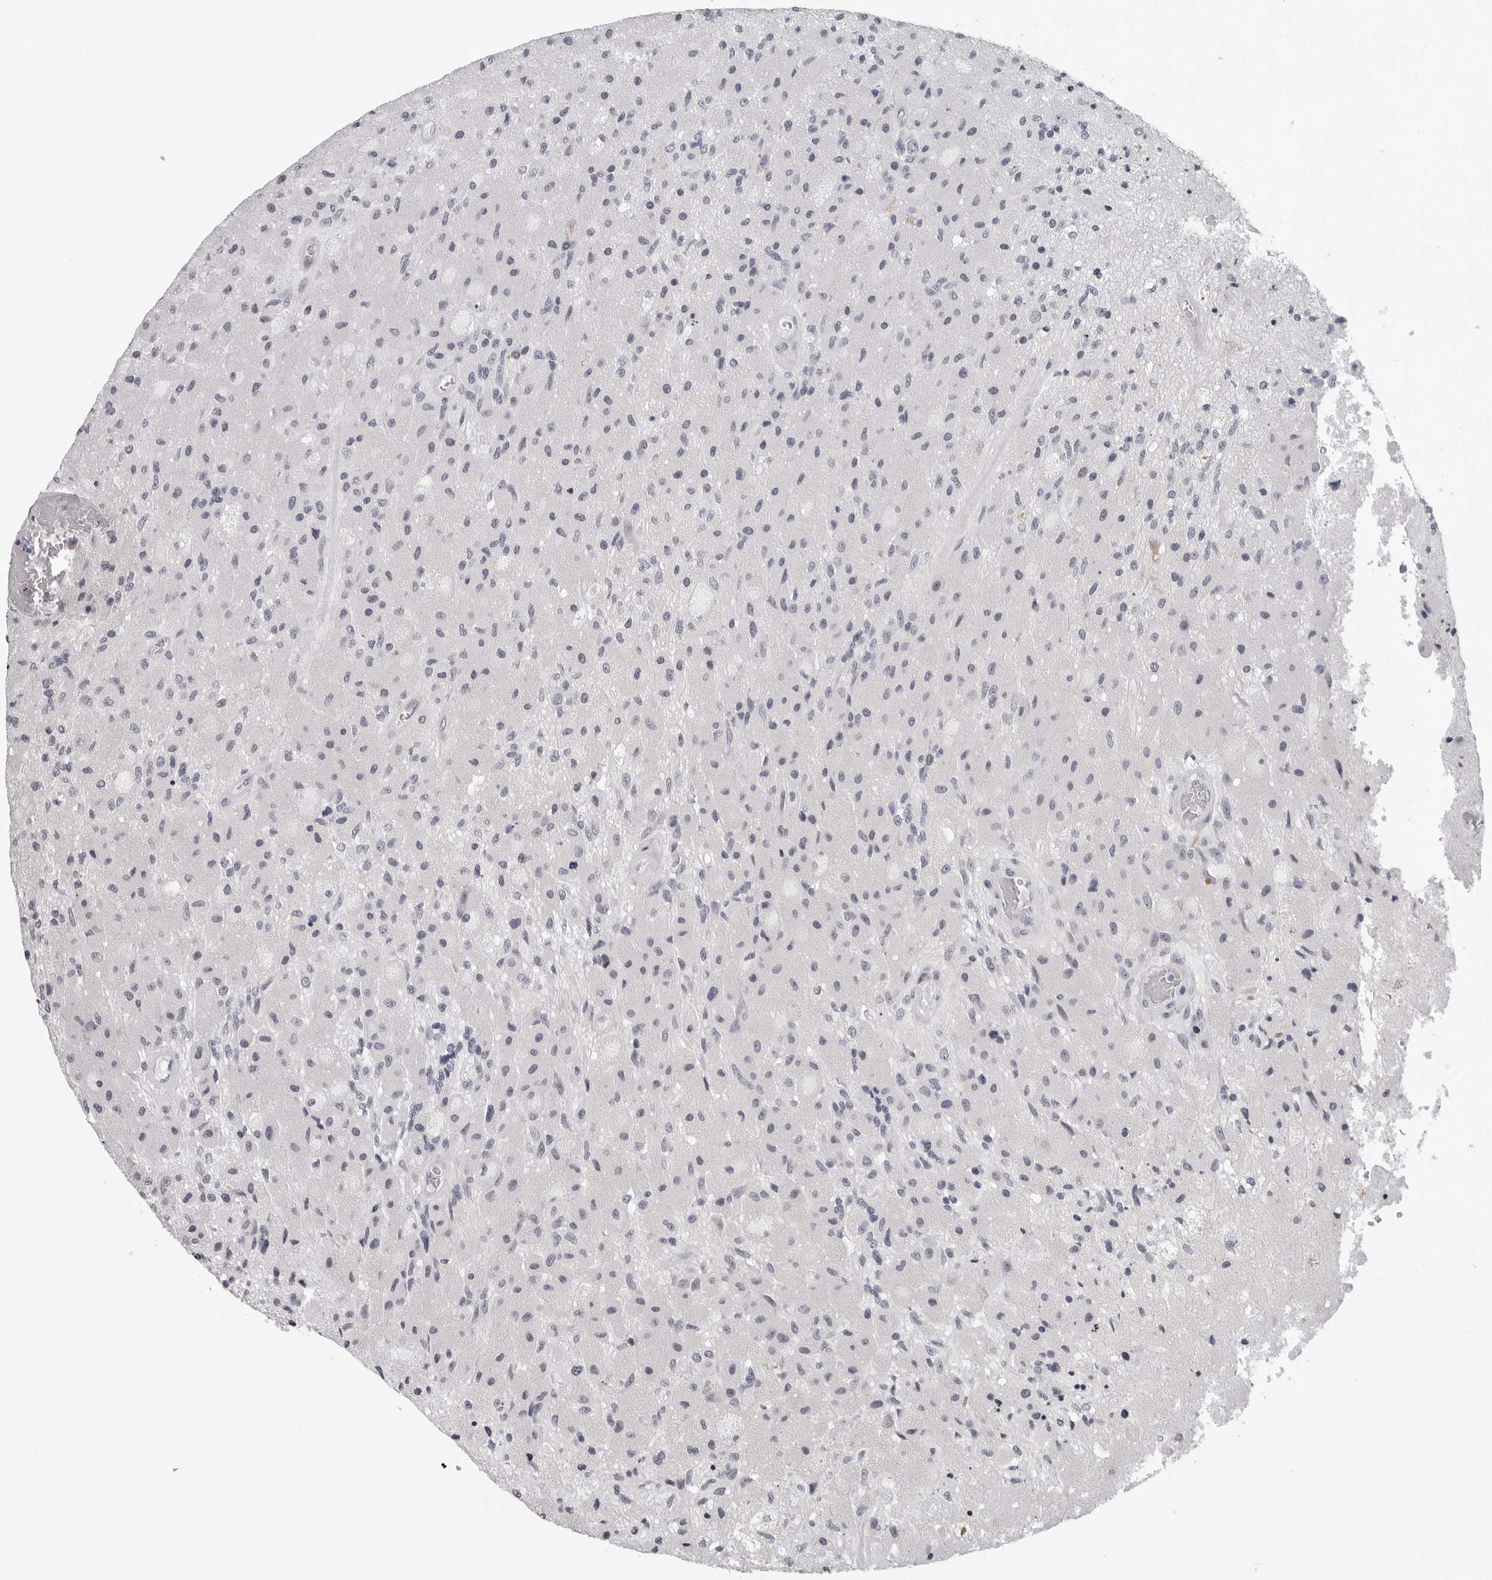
{"staining": {"intensity": "negative", "quantity": "none", "location": "none"}, "tissue": "glioma", "cell_type": "Tumor cells", "image_type": "cancer", "snomed": [{"axis": "morphology", "description": "Normal tissue, NOS"}, {"axis": "morphology", "description": "Glioma, malignant, High grade"}, {"axis": "topography", "description": "Cerebral cortex"}], "caption": "There is no significant positivity in tumor cells of malignant glioma (high-grade).", "gene": "CCDC28B", "patient": {"sex": "male", "age": 77}}